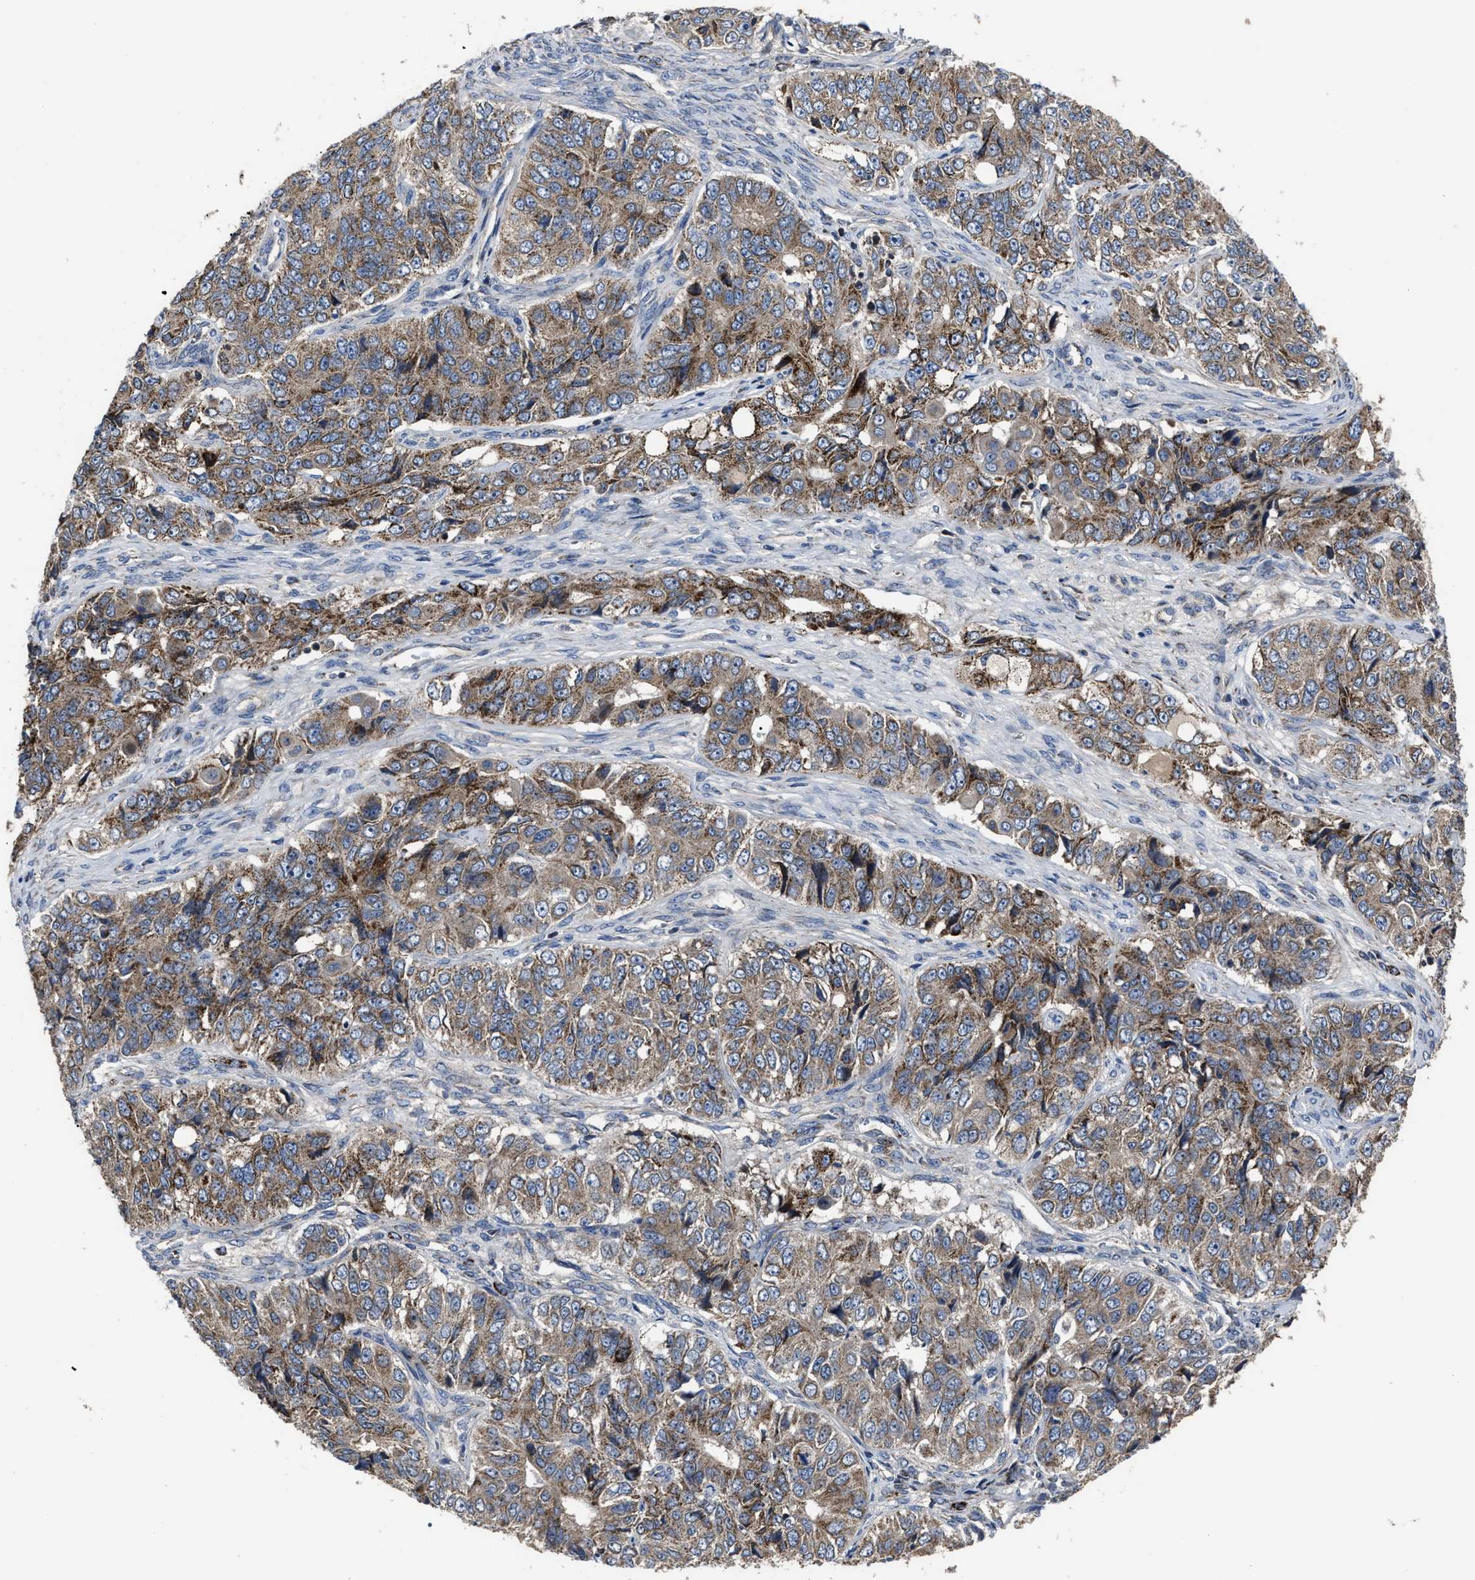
{"staining": {"intensity": "moderate", "quantity": ">75%", "location": "cytoplasmic/membranous"}, "tissue": "ovarian cancer", "cell_type": "Tumor cells", "image_type": "cancer", "snomed": [{"axis": "morphology", "description": "Carcinoma, endometroid"}, {"axis": "topography", "description": "Ovary"}], "caption": "The image exhibits immunohistochemical staining of ovarian cancer (endometroid carcinoma). There is moderate cytoplasmic/membranous positivity is identified in about >75% of tumor cells.", "gene": "PASK", "patient": {"sex": "female", "age": 51}}